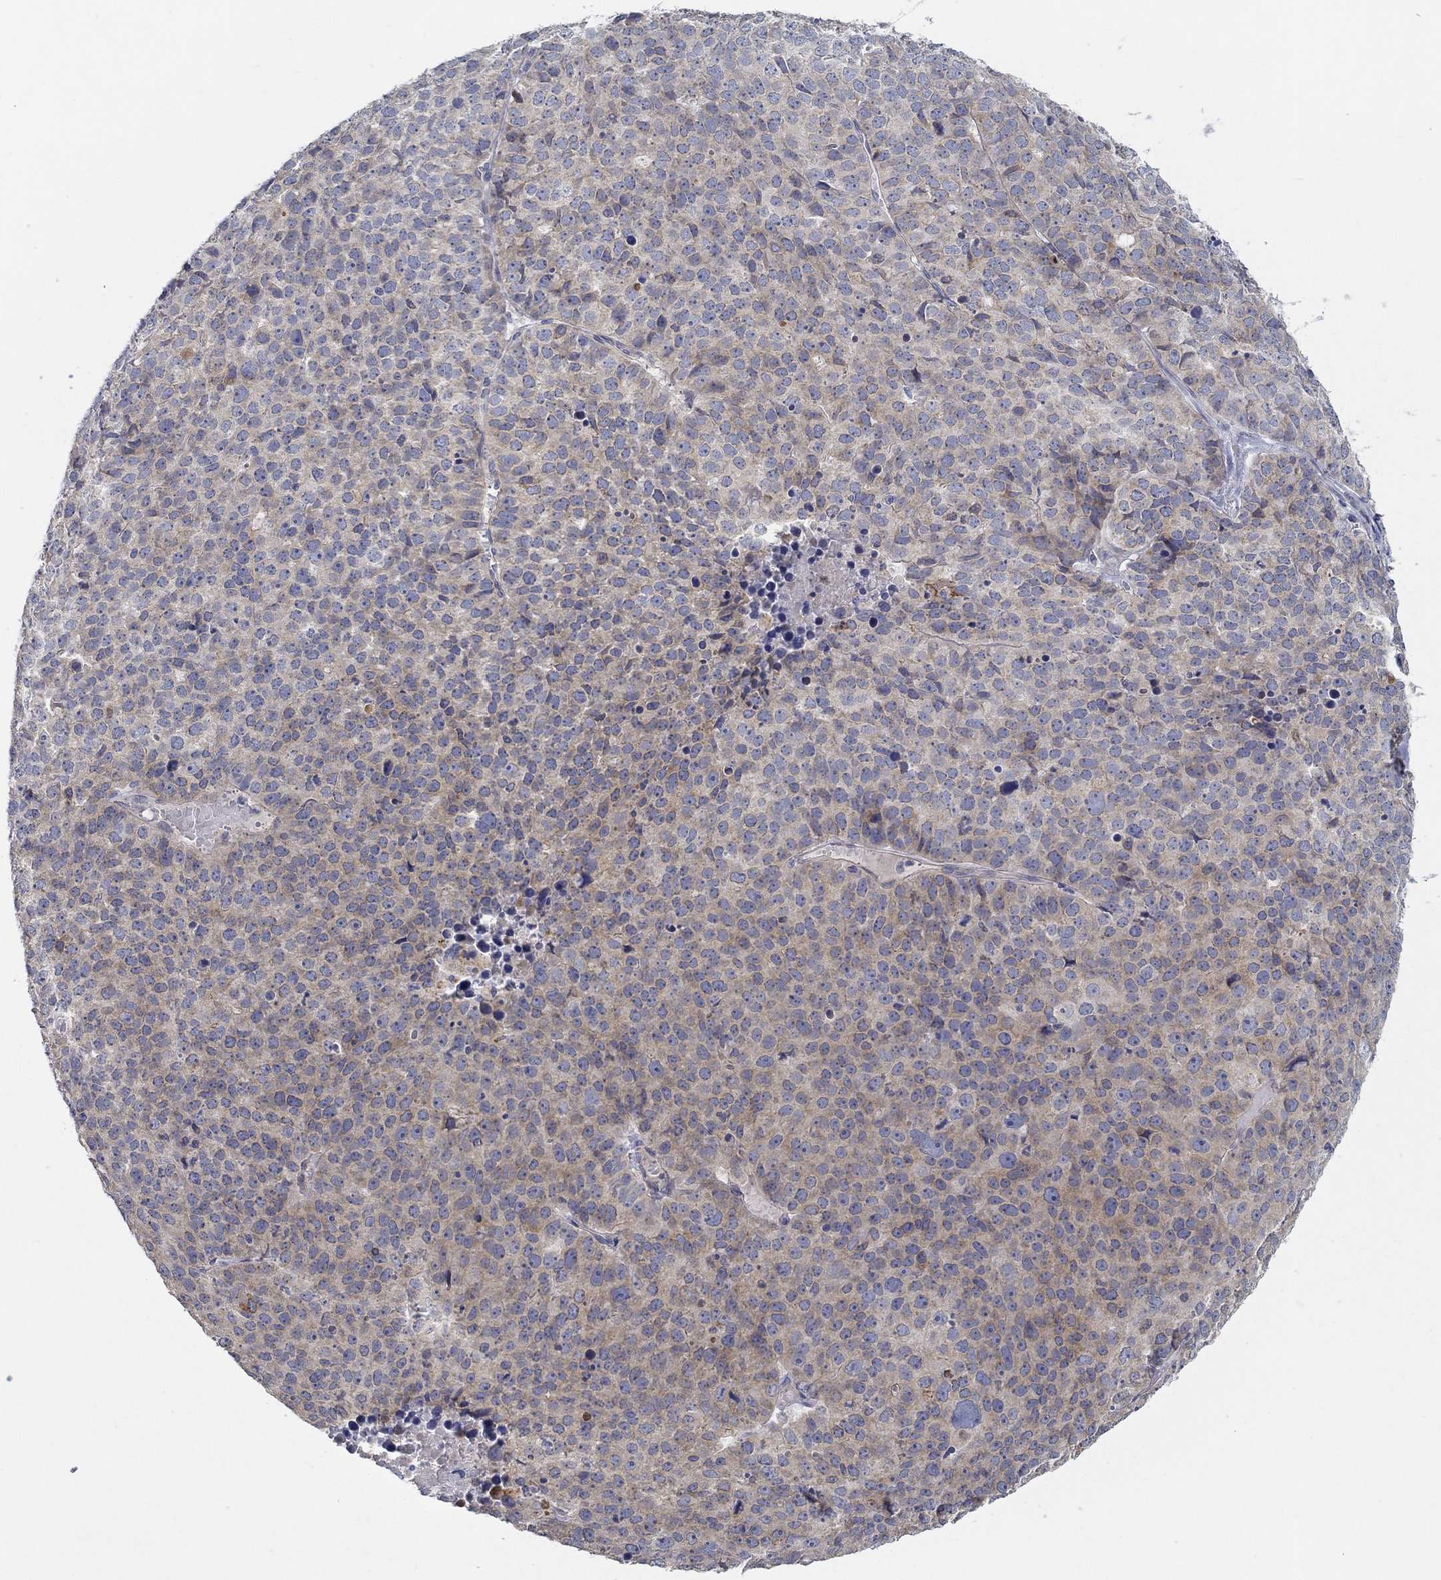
{"staining": {"intensity": "weak", "quantity": "25%-75%", "location": "cytoplasmic/membranous"}, "tissue": "stomach cancer", "cell_type": "Tumor cells", "image_type": "cancer", "snomed": [{"axis": "morphology", "description": "Adenocarcinoma, NOS"}, {"axis": "topography", "description": "Stomach"}], "caption": "Weak cytoplasmic/membranous staining for a protein is identified in about 25%-75% of tumor cells of stomach cancer (adenocarcinoma) using IHC.", "gene": "ERMP1", "patient": {"sex": "male", "age": 69}}